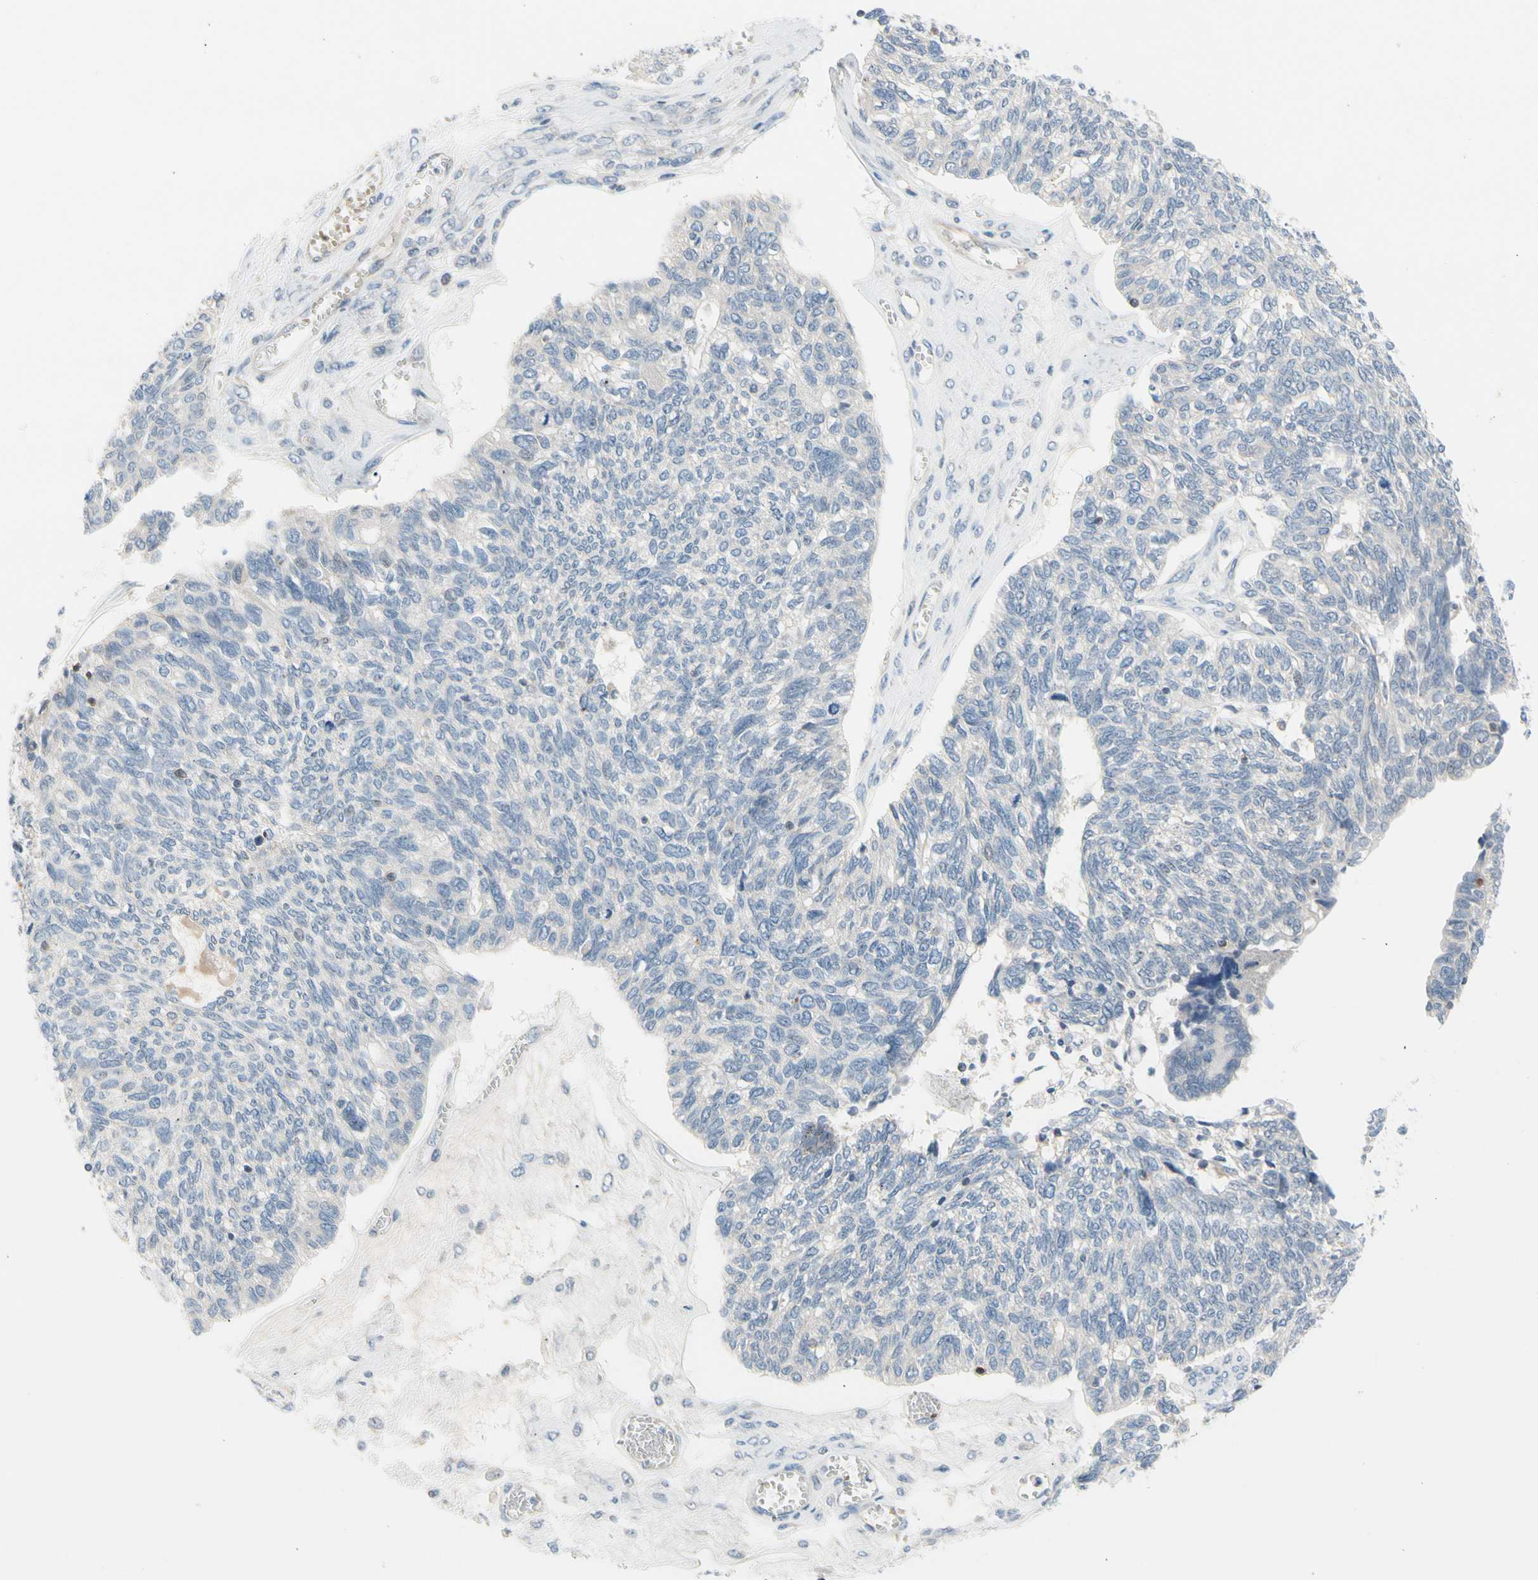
{"staining": {"intensity": "negative", "quantity": "none", "location": "none"}, "tissue": "ovarian cancer", "cell_type": "Tumor cells", "image_type": "cancer", "snomed": [{"axis": "morphology", "description": "Cystadenocarcinoma, serous, NOS"}, {"axis": "topography", "description": "Ovary"}], "caption": "The image displays no staining of tumor cells in ovarian serous cystadenocarcinoma.", "gene": "MAP3K3", "patient": {"sex": "female", "age": 79}}